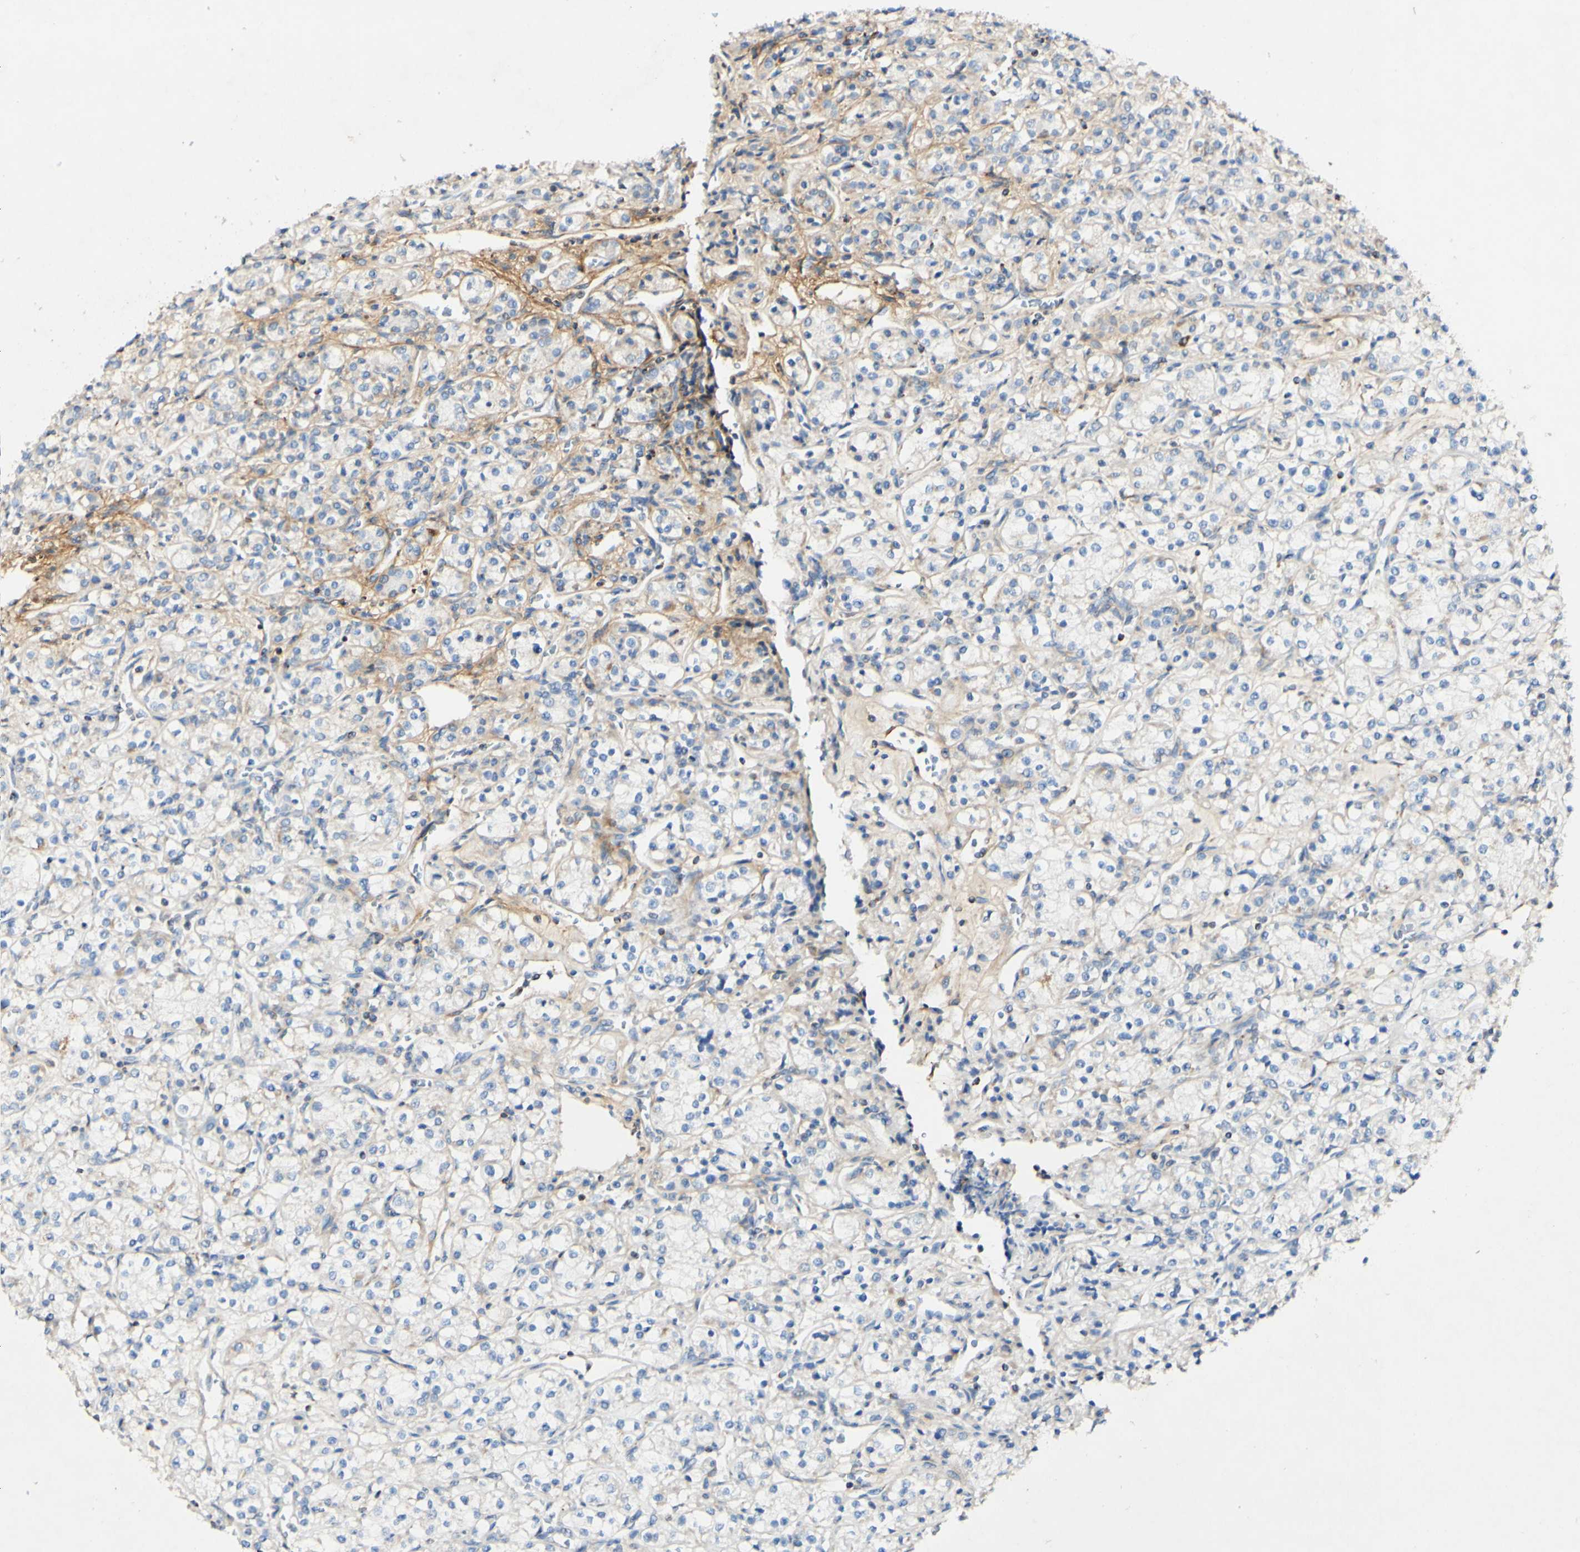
{"staining": {"intensity": "weak", "quantity": "<25%", "location": "cytoplasmic/membranous"}, "tissue": "renal cancer", "cell_type": "Tumor cells", "image_type": "cancer", "snomed": [{"axis": "morphology", "description": "Adenocarcinoma, NOS"}, {"axis": "topography", "description": "Kidney"}], "caption": "Photomicrograph shows no protein expression in tumor cells of renal cancer tissue.", "gene": "OXCT1", "patient": {"sex": "male", "age": 77}}